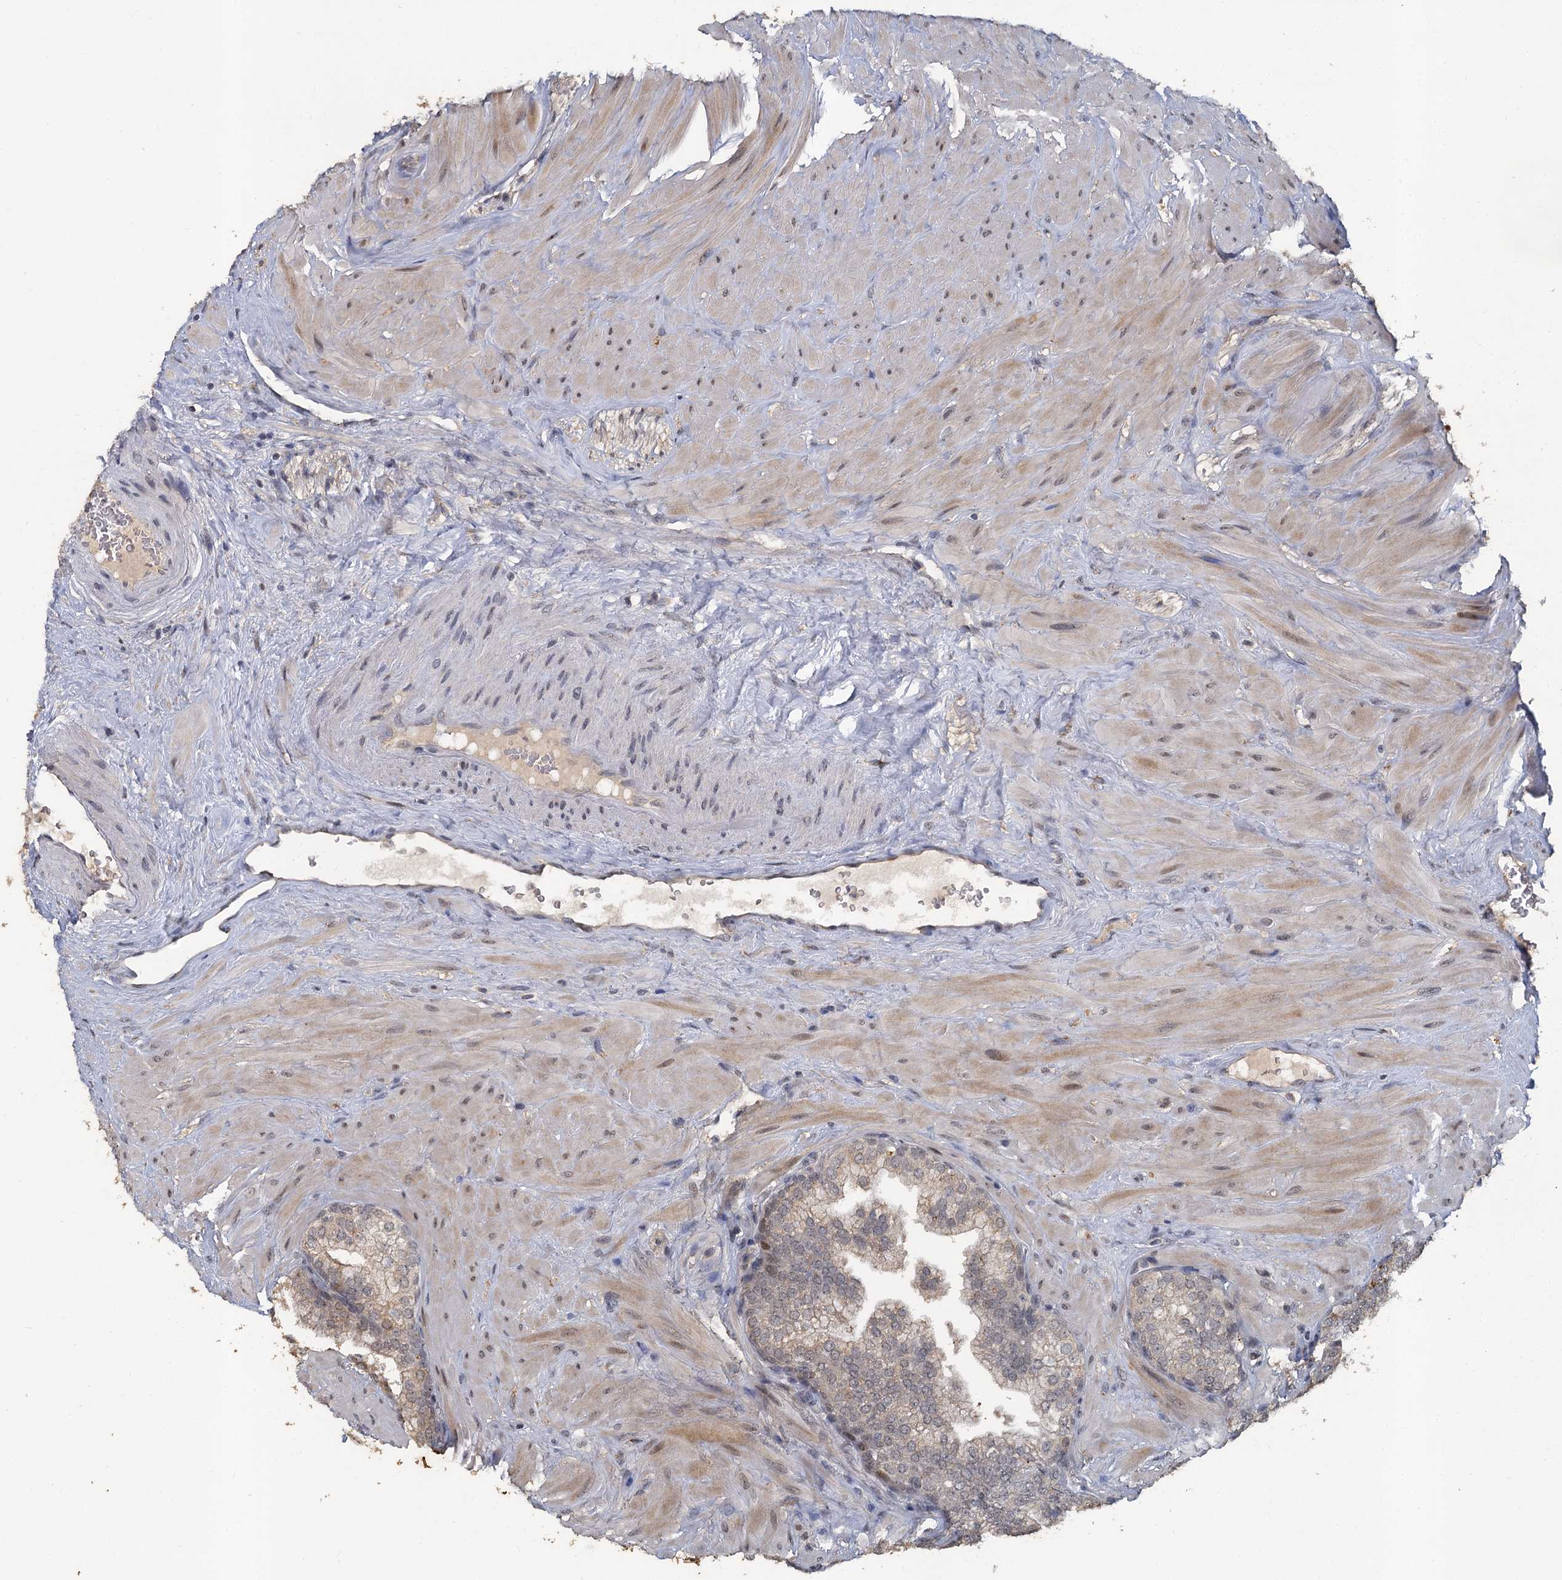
{"staining": {"intensity": "weak", "quantity": "25%-75%", "location": "cytoplasmic/membranous,nuclear"}, "tissue": "prostate", "cell_type": "Glandular cells", "image_type": "normal", "snomed": [{"axis": "morphology", "description": "Normal tissue, NOS"}, {"axis": "topography", "description": "Prostate"}], "caption": "Immunohistochemistry image of normal prostate: human prostate stained using IHC shows low levels of weak protein expression localized specifically in the cytoplasmic/membranous,nuclear of glandular cells, appearing as a cytoplasmic/membranous,nuclear brown color.", "gene": "MUCL1", "patient": {"sex": "male", "age": 60}}